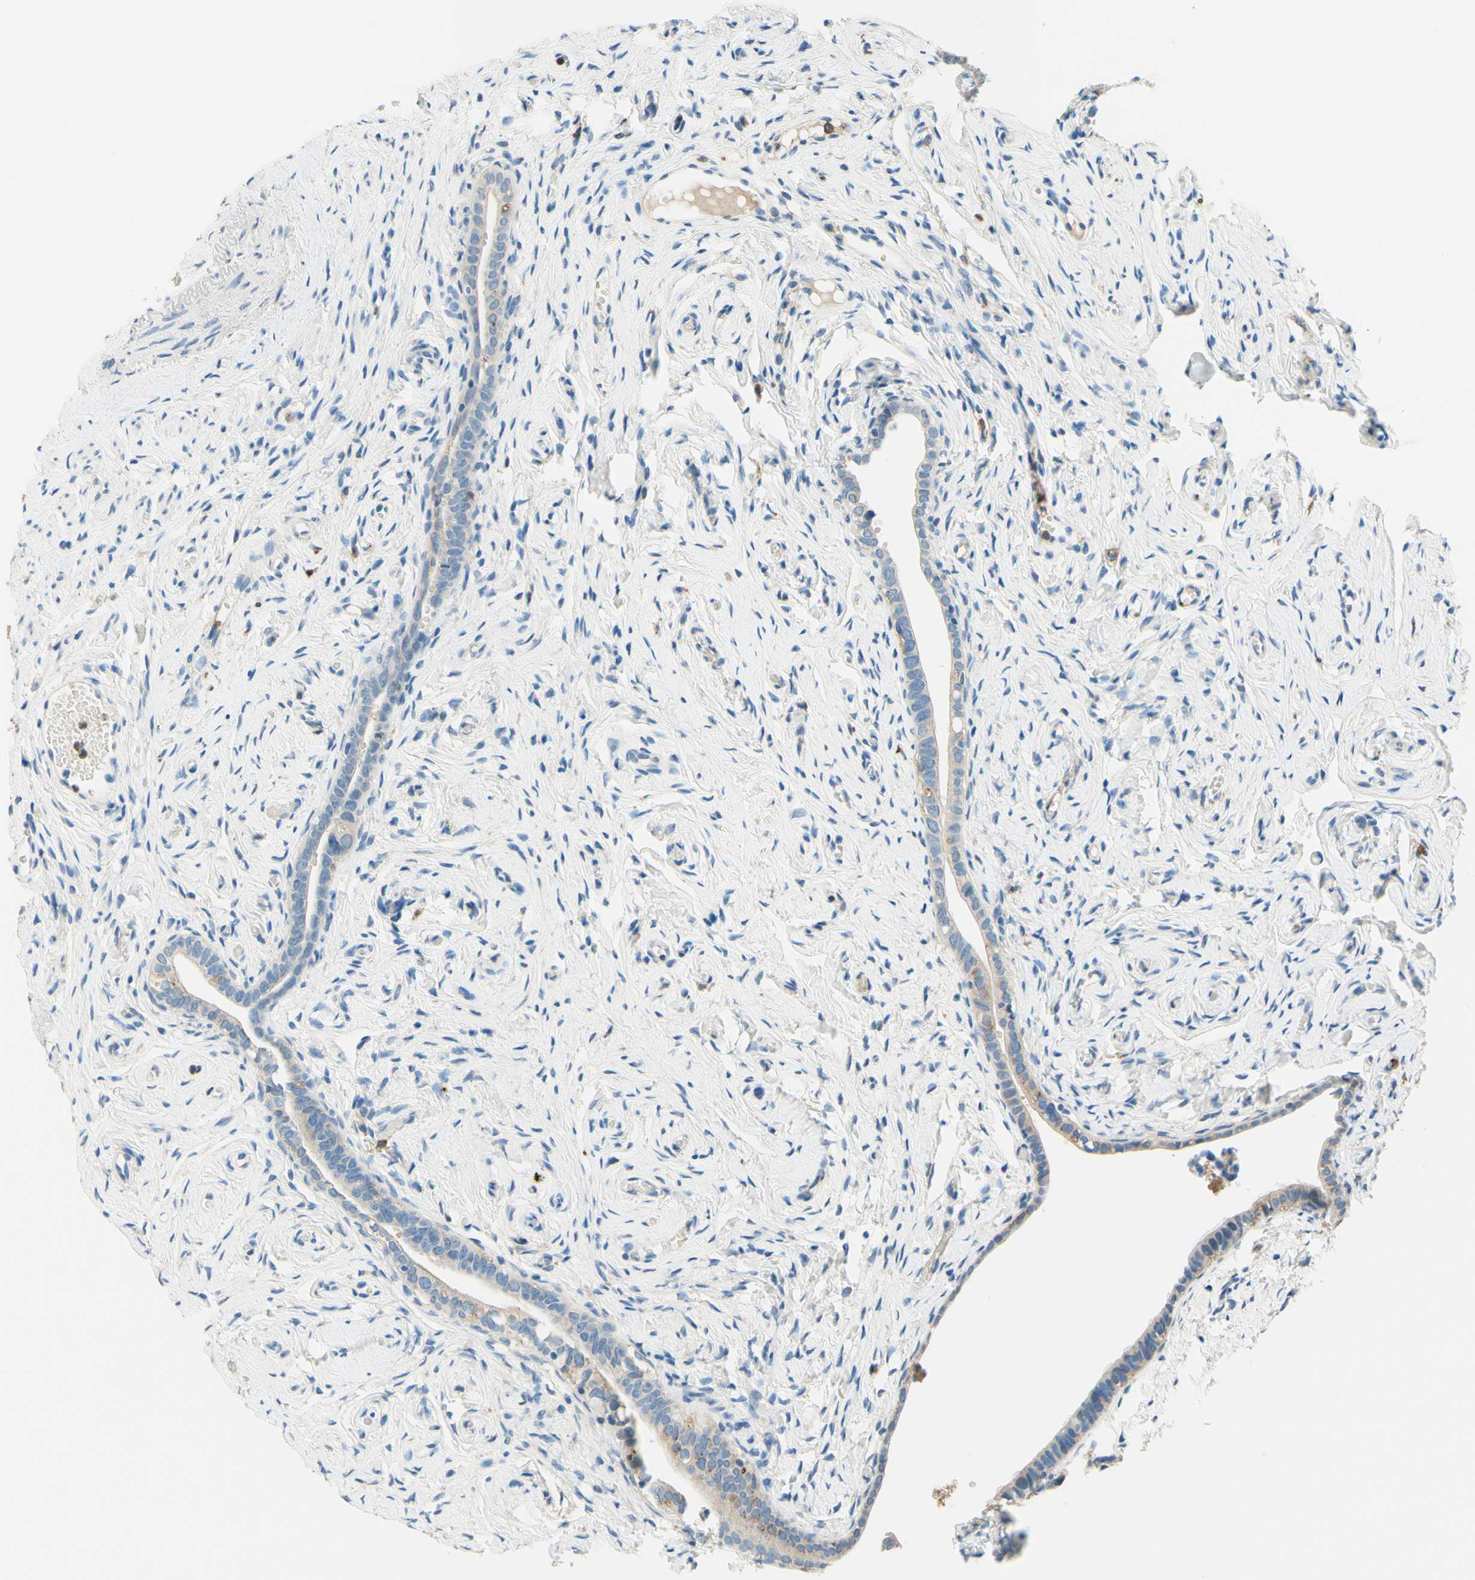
{"staining": {"intensity": "weak", "quantity": "25%-75%", "location": "cytoplasmic/membranous"}, "tissue": "fallopian tube", "cell_type": "Glandular cells", "image_type": "normal", "snomed": [{"axis": "morphology", "description": "Normal tissue, NOS"}, {"axis": "topography", "description": "Fallopian tube"}], "caption": "Glandular cells reveal low levels of weak cytoplasmic/membranous expression in approximately 25%-75% of cells in unremarkable human fallopian tube. Nuclei are stained in blue.", "gene": "SIGLEC9", "patient": {"sex": "female", "age": 71}}